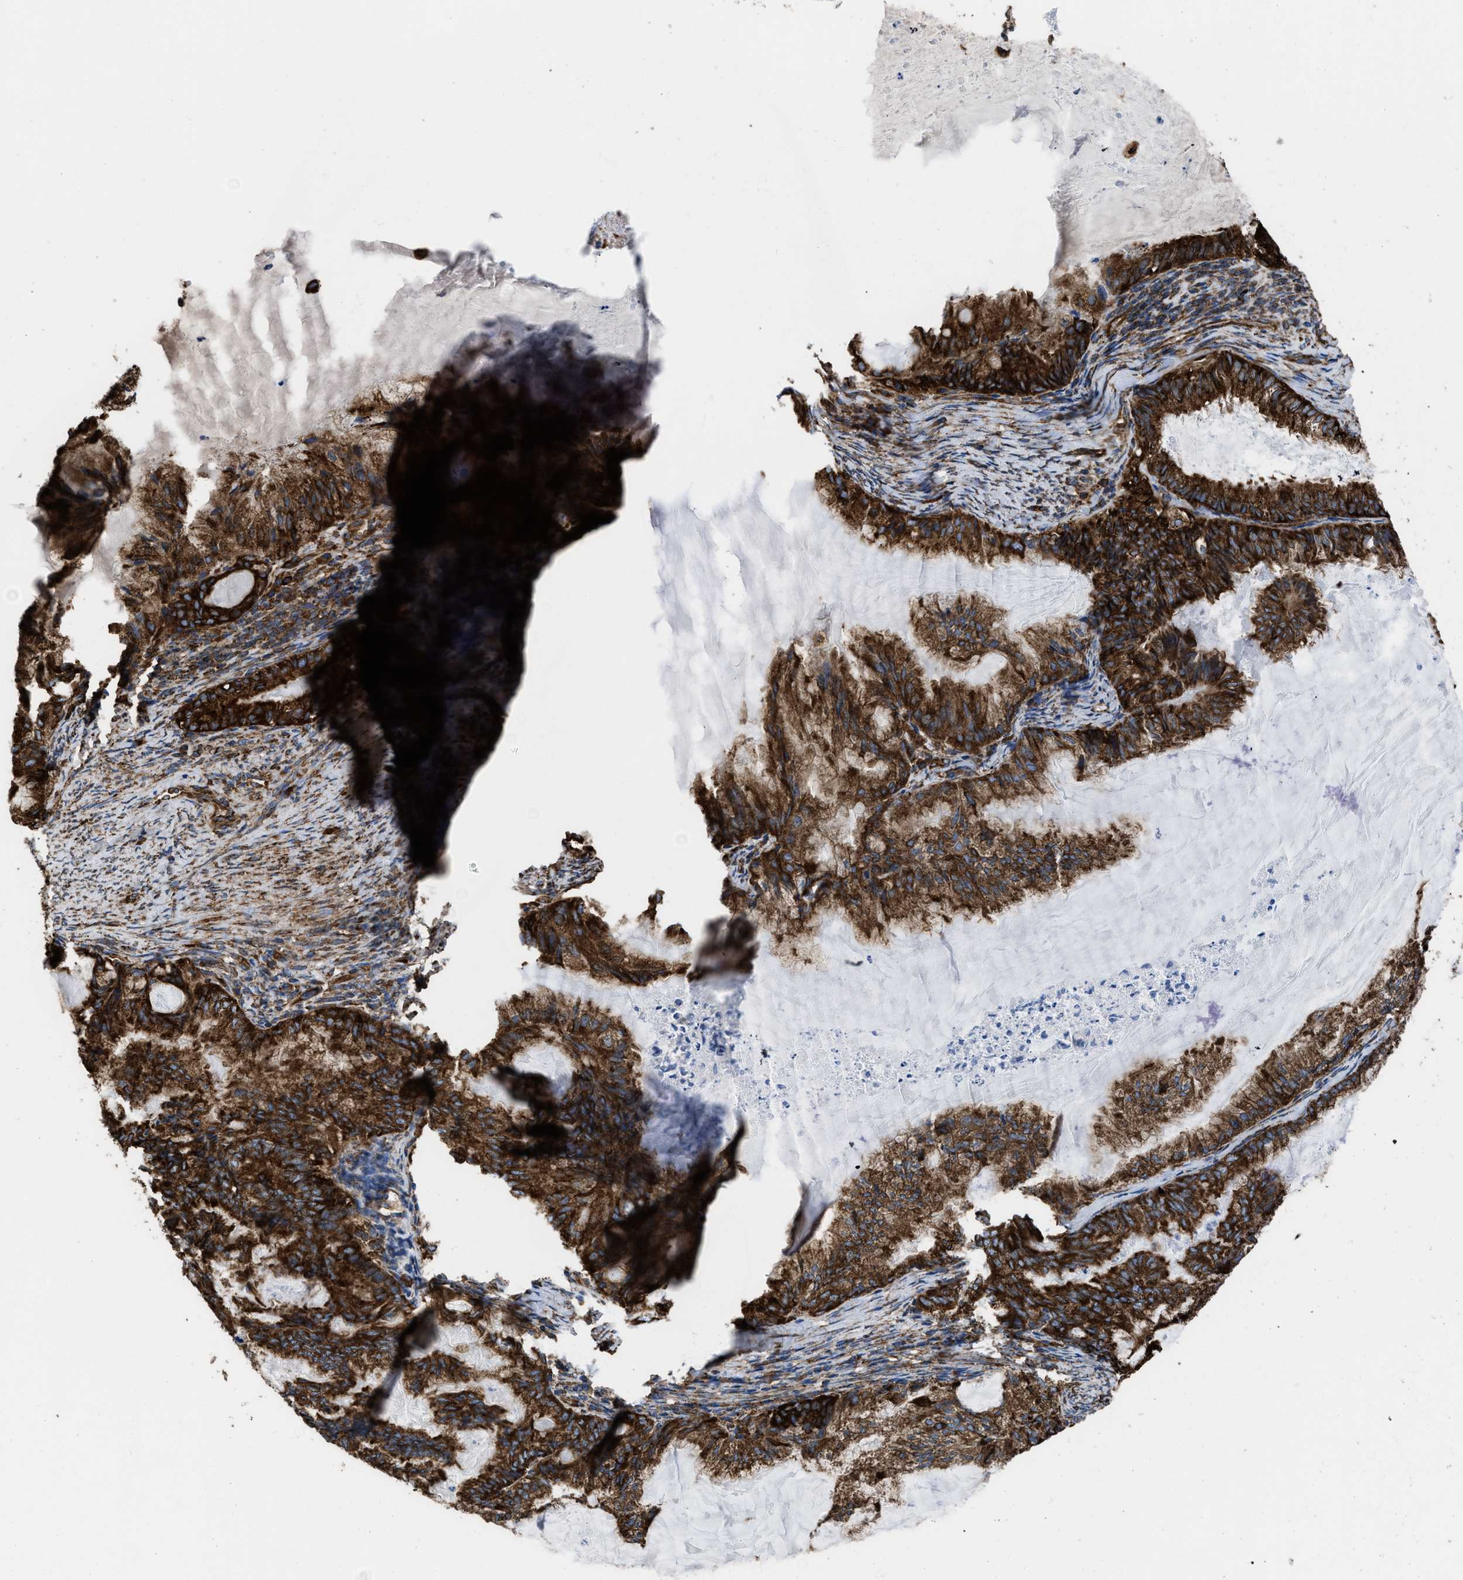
{"staining": {"intensity": "strong", "quantity": ">75%", "location": "cytoplasmic/membranous"}, "tissue": "endometrial cancer", "cell_type": "Tumor cells", "image_type": "cancer", "snomed": [{"axis": "morphology", "description": "Adenocarcinoma, NOS"}, {"axis": "topography", "description": "Endometrium"}], "caption": "This micrograph displays adenocarcinoma (endometrial) stained with IHC to label a protein in brown. The cytoplasmic/membranous of tumor cells show strong positivity for the protein. Nuclei are counter-stained blue.", "gene": "CAPRIN1", "patient": {"sex": "female", "age": 86}}